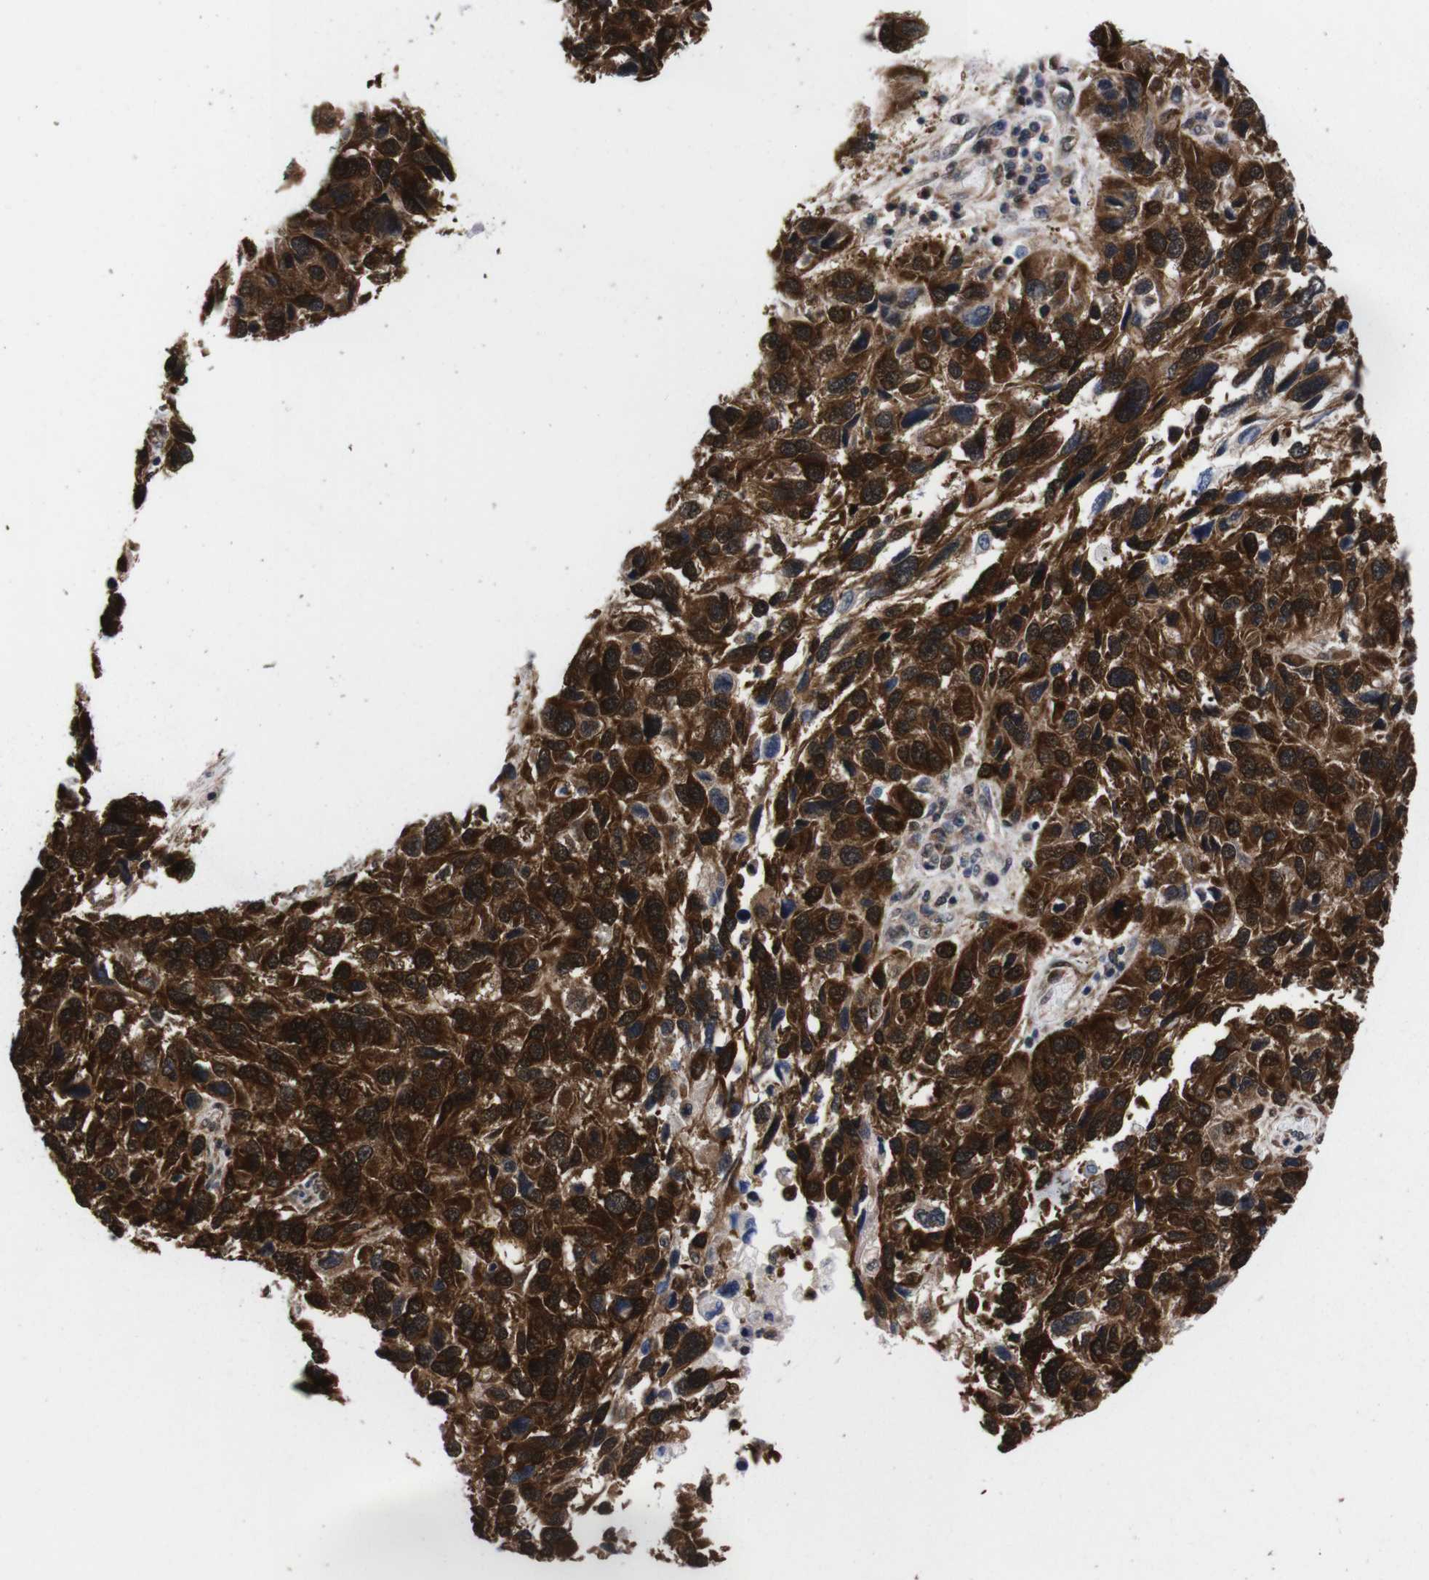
{"staining": {"intensity": "strong", "quantity": ">75%", "location": "cytoplasmic/membranous,nuclear"}, "tissue": "melanoma", "cell_type": "Tumor cells", "image_type": "cancer", "snomed": [{"axis": "morphology", "description": "Malignant melanoma, NOS"}, {"axis": "topography", "description": "Skin"}], "caption": "Immunohistochemistry (IHC) histopathology image of neoplastic tissue: human malignant melanoma stained using immunohistochemistry exhibits high levels of strong protein expression localized specifically in the cytoplasmic/membranous and nuclear of tumor cells, appearing as a cytoplasmic/membranous and nuclear brown color.", "gene": "UBQLN2", "patient": {"sex": "male", "age": 53}}